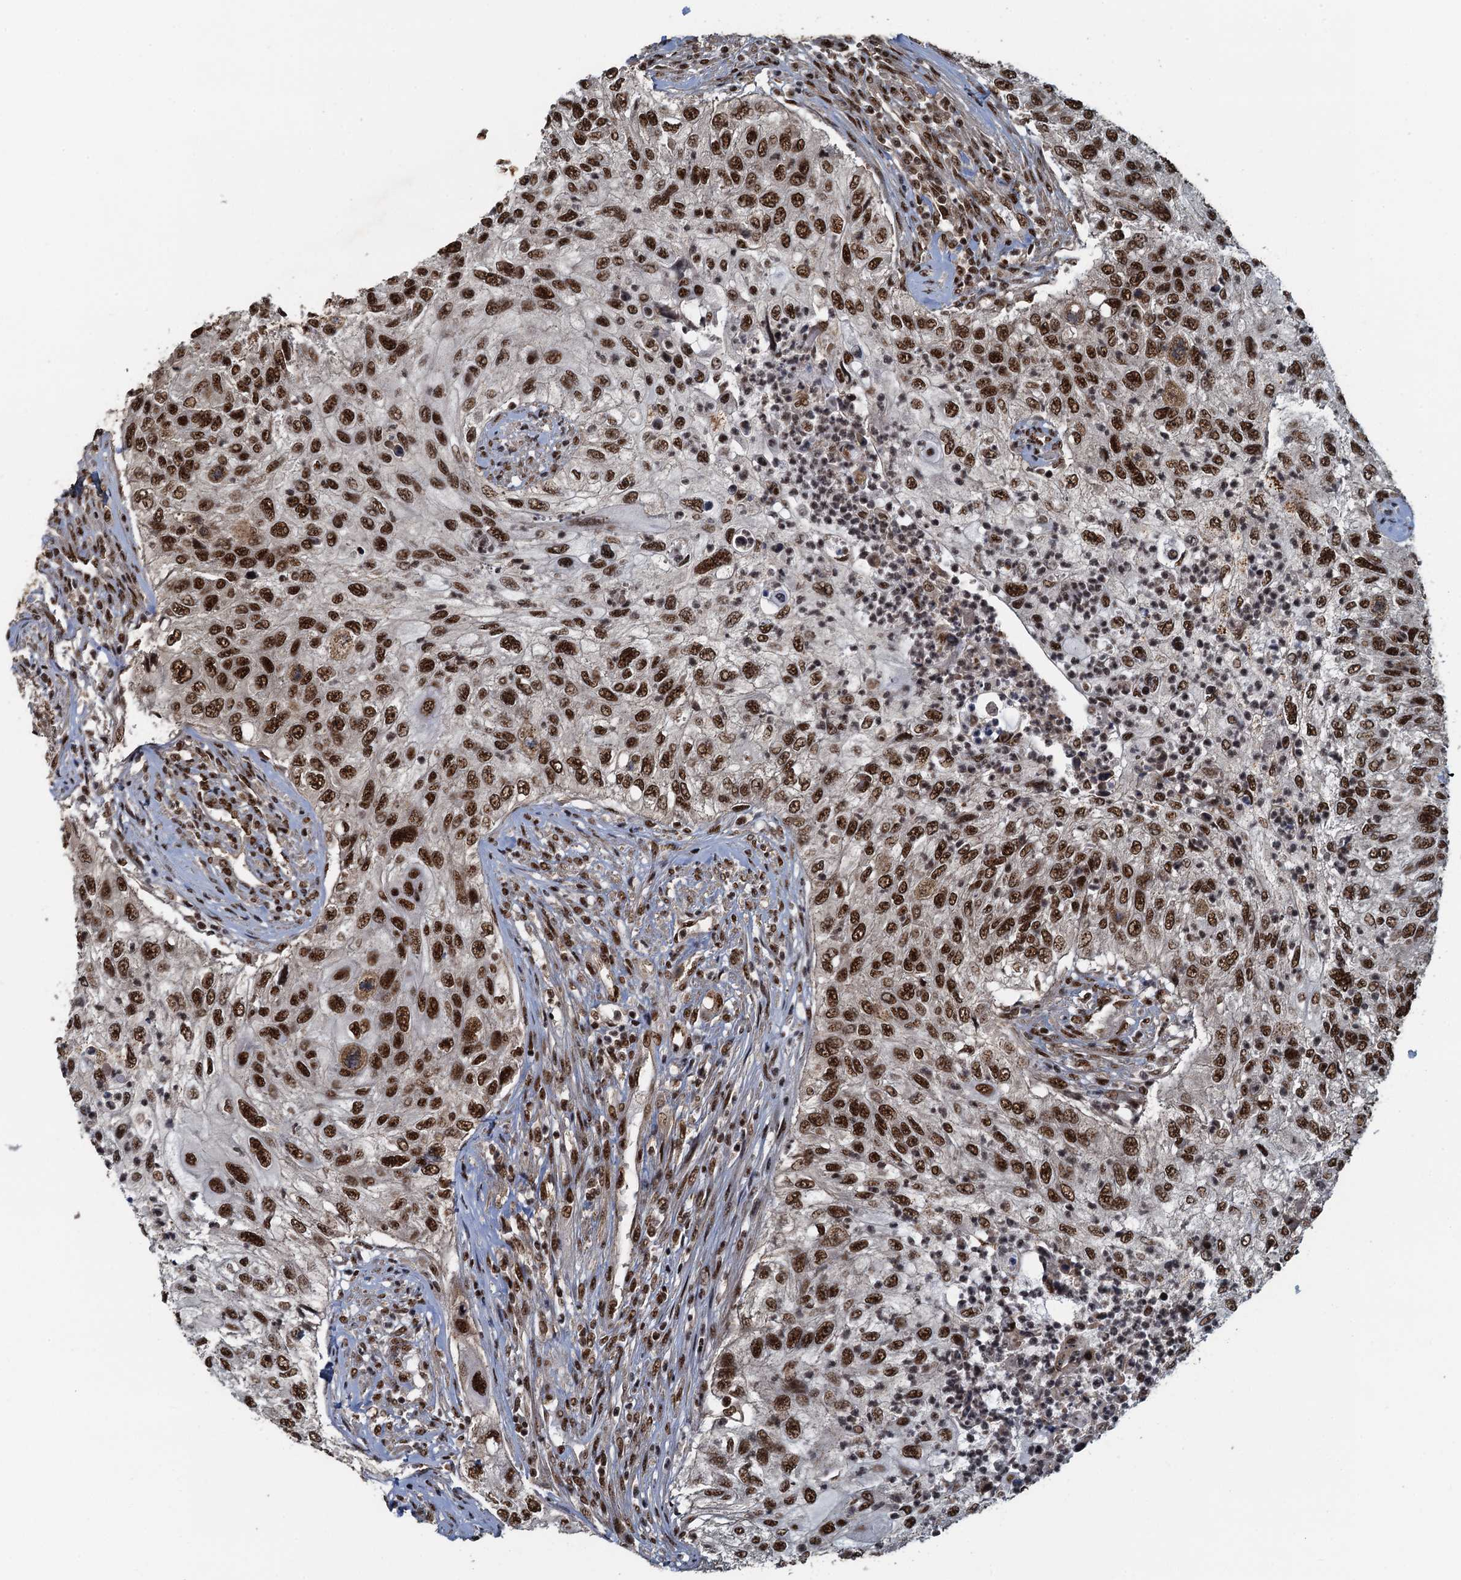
{"staining": {"intensity": "moderate", "quantity": ">75%", "location": "nuclear"}, "tissue": "urothelial cancer", "cell_type": "Tumor cells", "image_type": "cancer", "snomed": [{"axis": "morphology", "description": "Urothelial carcinoma, High grade"}, {"axis": "topography", "description": "Urinary bladder"}], "caption": "Brown immunohistochemical staining in urothelial cancer displays moderate nuclear expression in approximately >75% of tumor cells.", "gene": "ZC3H18", "patient": {"sex": "female", "age": 60}}